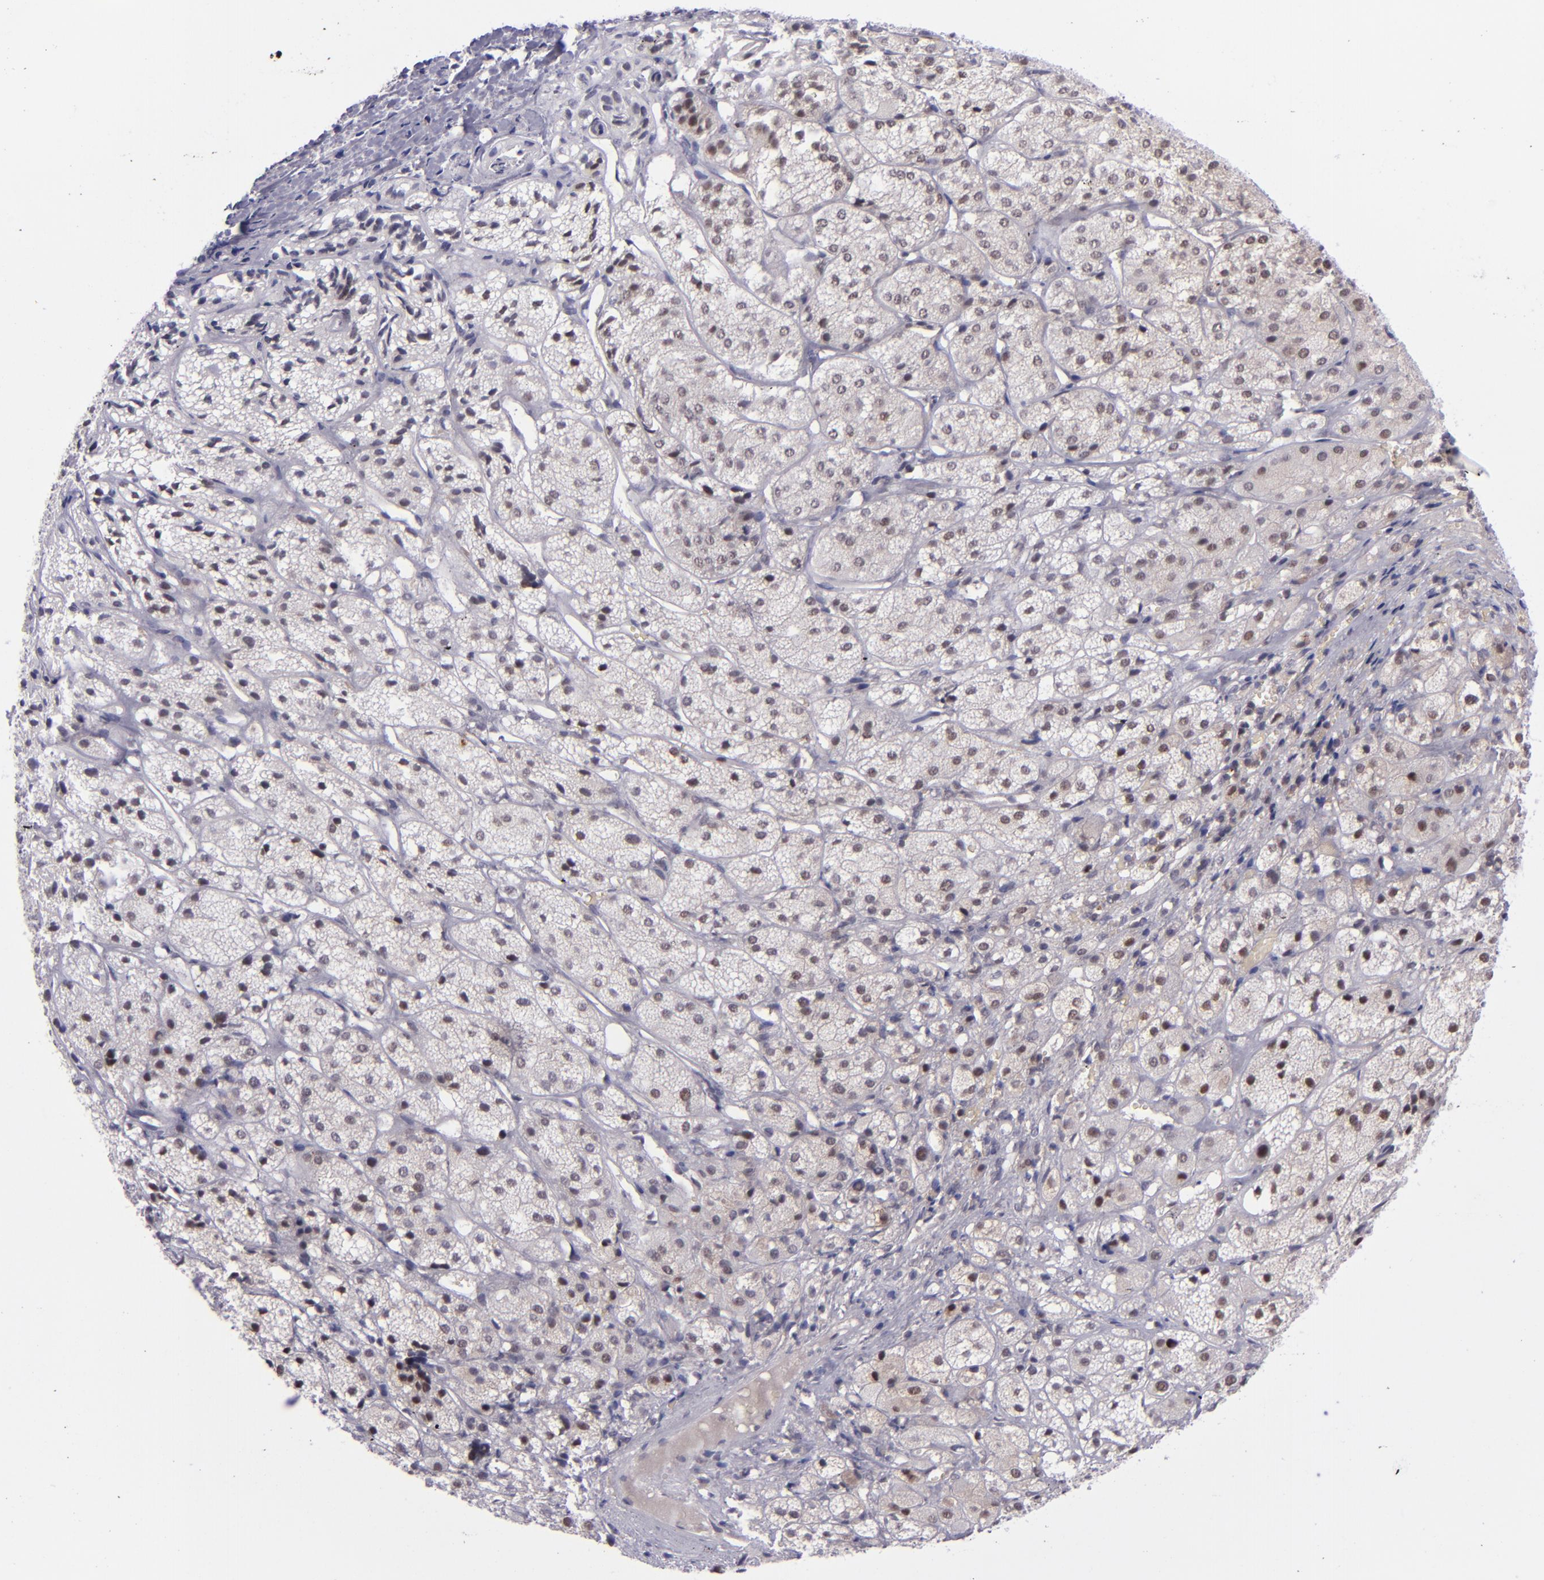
{"staining": {"intensity": "weak", "quantity": "<25%", "location": "nuclear"}, "tissue": "adrenal gland", "cell_type": "Glandular cells", "image_type": "normal", "snomed": [{"axis": "morphology", "description": "Normal tissue, NOS"}, {"axis": "topography", "description": "Adrenal gland"}], "caption": "Immunohistochemistry micrograph of normal human adrenal gland stained for a protein (brown), which reveals no positivity in glandular cells.", "gene": "BAG1", "patient": {"sex": "female", "age": 71}}